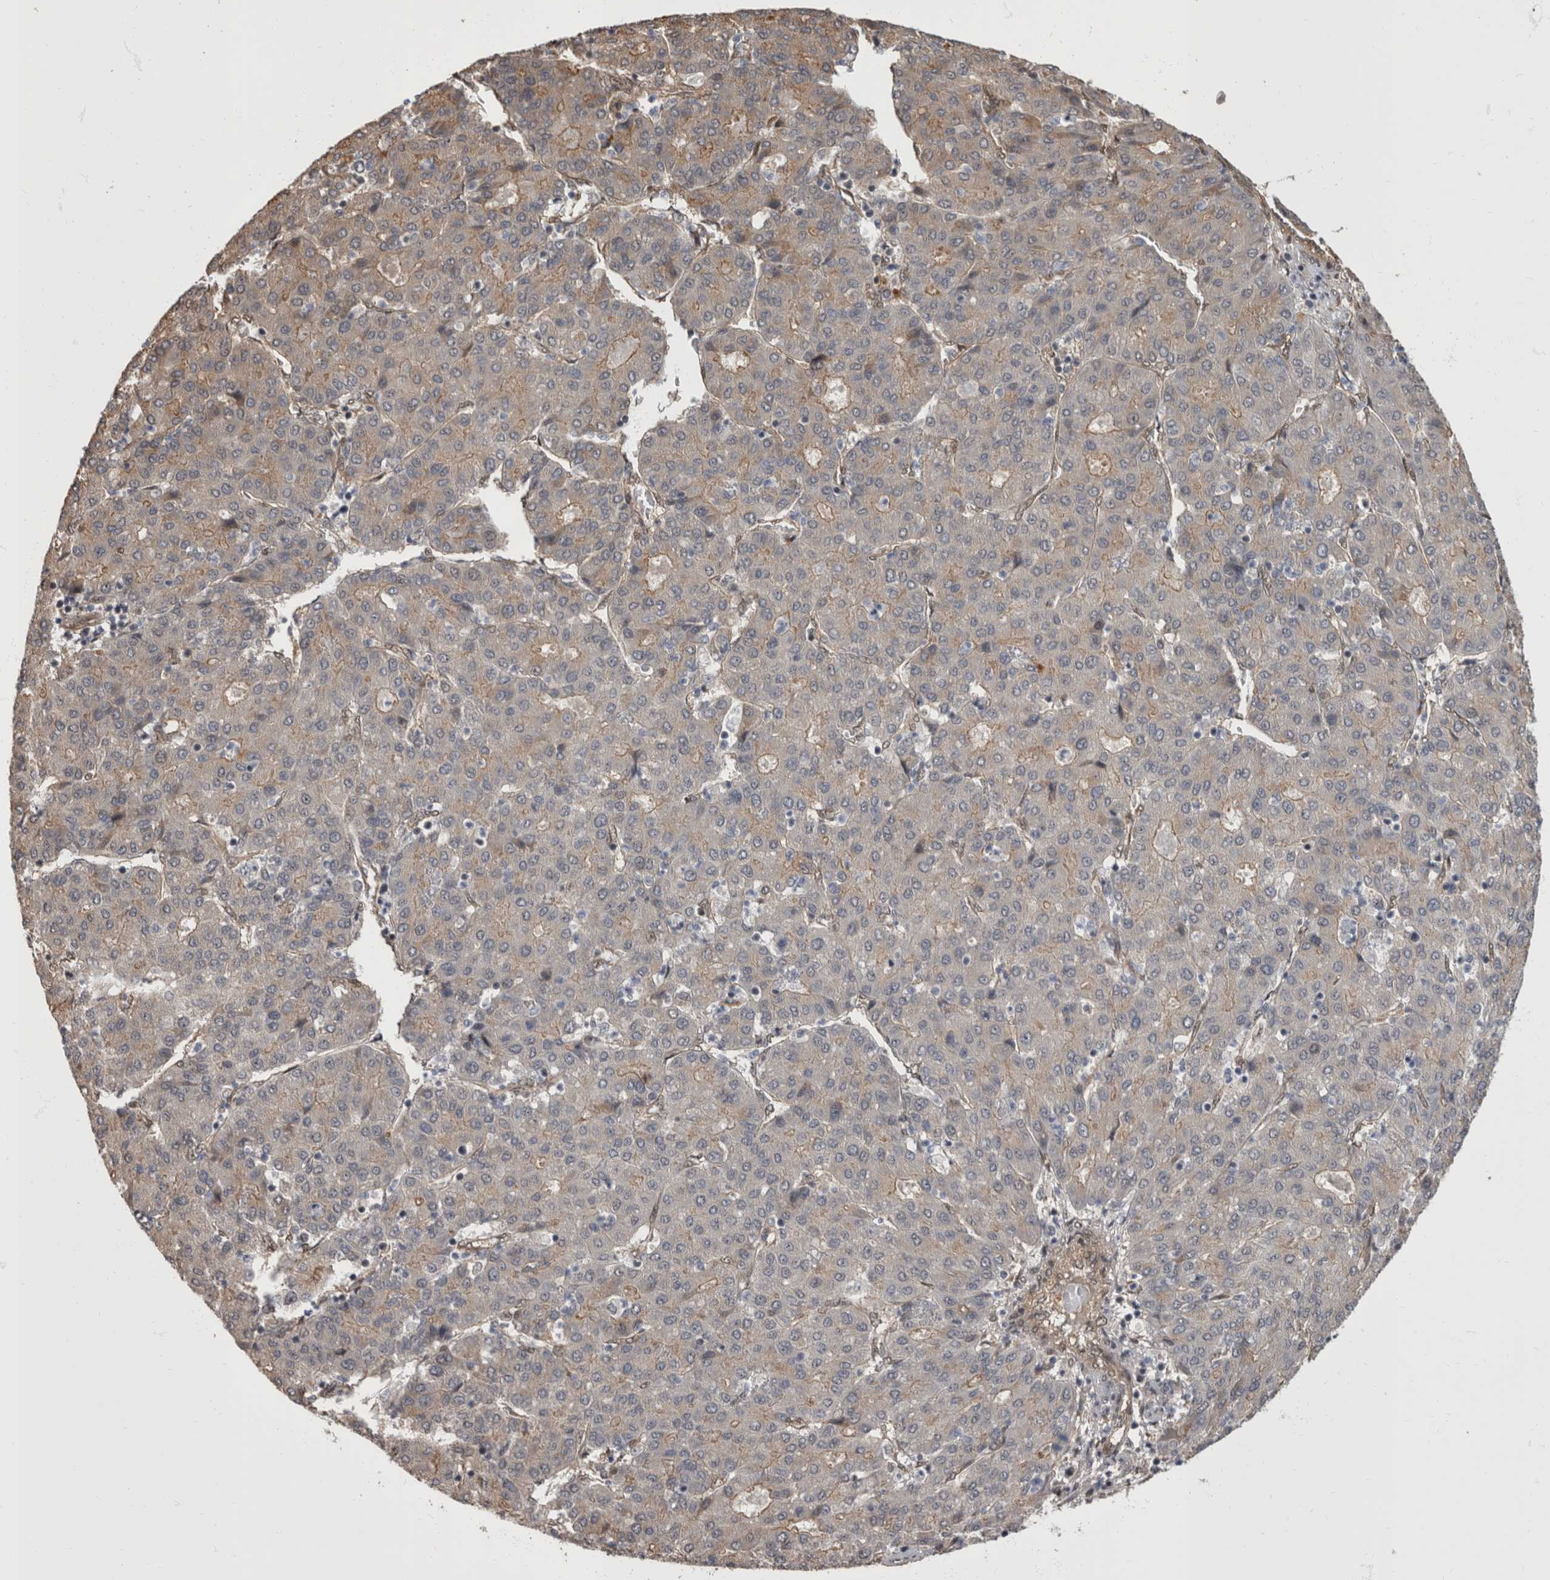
{"staining": {"intensity": "weak", "quantity": "<25%", "location": "cytoplasmic/membranous"}, "tissue": "liver cancer", "cell_type": "Tumor cells", "image_type": "cancer", "snomed": [{"axis": "morphology", "description": "Carcinoma, Hepatocellular, NOS"}, {"axis": "topography", "description": "Liver"}], "caption": "High magnification brightfield microscopy of liver cancer stained with DAB (3,3'-diaminobenzidine) (brown) and counterstained with hematoxylin (blue): tumor cells show no significant expression.", "gene": "AKT3", "patient": {"sex": "male", "age": 65}}